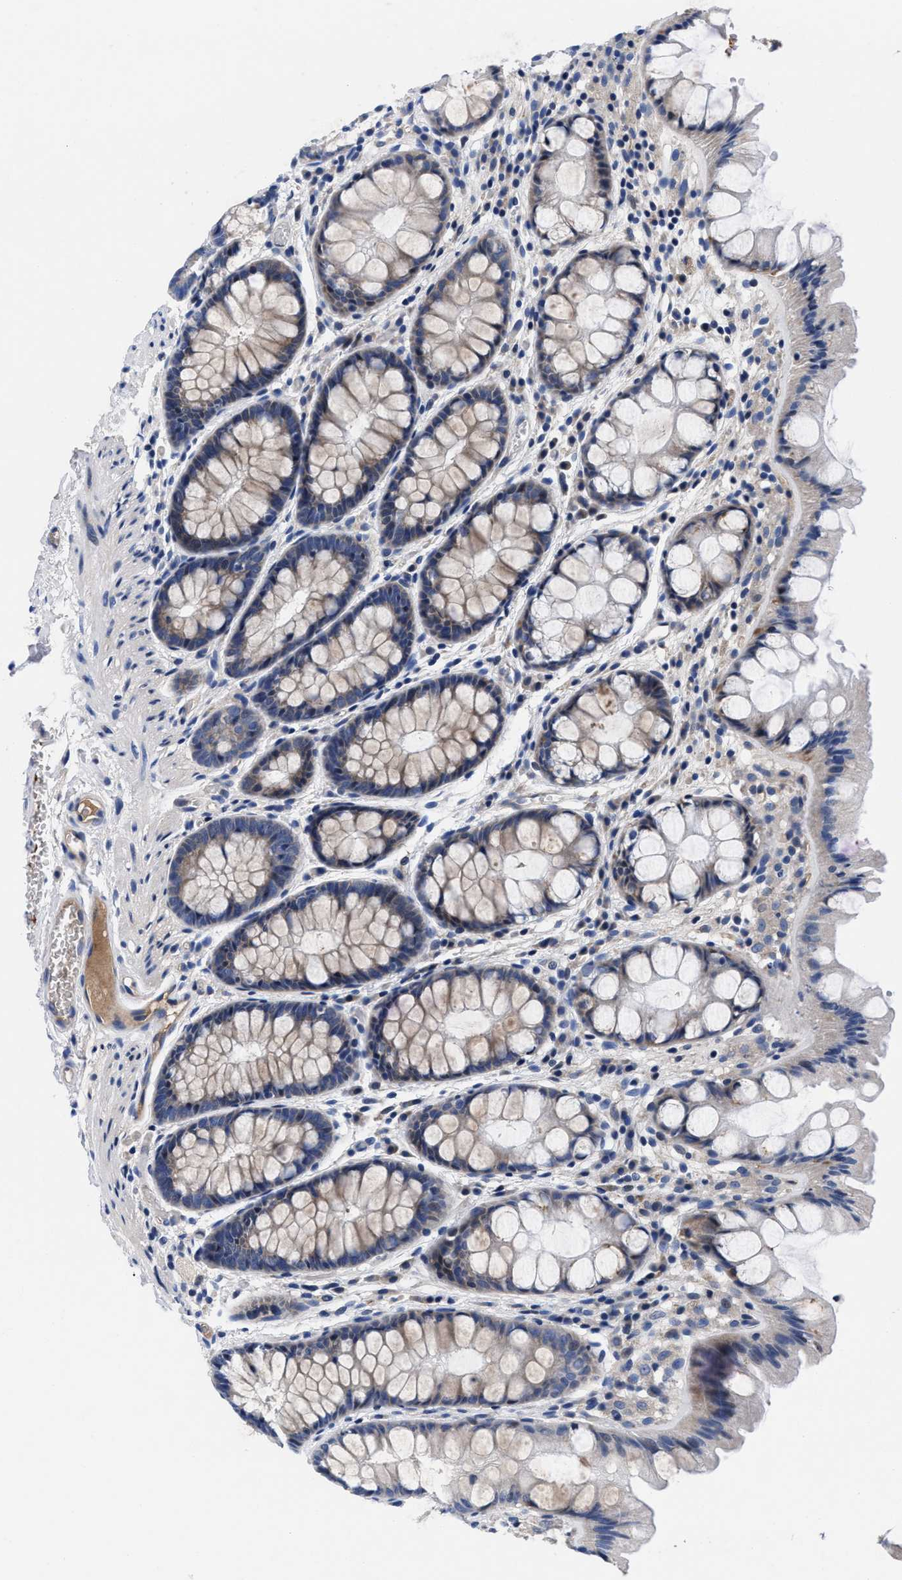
{"staining": {"intensity": "negative", "quantity": "none", "location": "none"}, "tissue": "colon", "cell_type": "Endothelial cells", "image_type": "normal", "snomed": [{"axis": "morphology", "description": "Normal tissue, NOS"}, {"axis": "topography", "description": "Colon"}], "caption": "The histopathology image displays no staining of endothelial cells in unremarkable colon. The staining is performed using DAB (3,3'-diaminobenzidine) brown chromogen with nuclei counter-stained in using hematoxylin.", "gene": "DHRS13", "patient": {"sex": "male", "age": 47}}